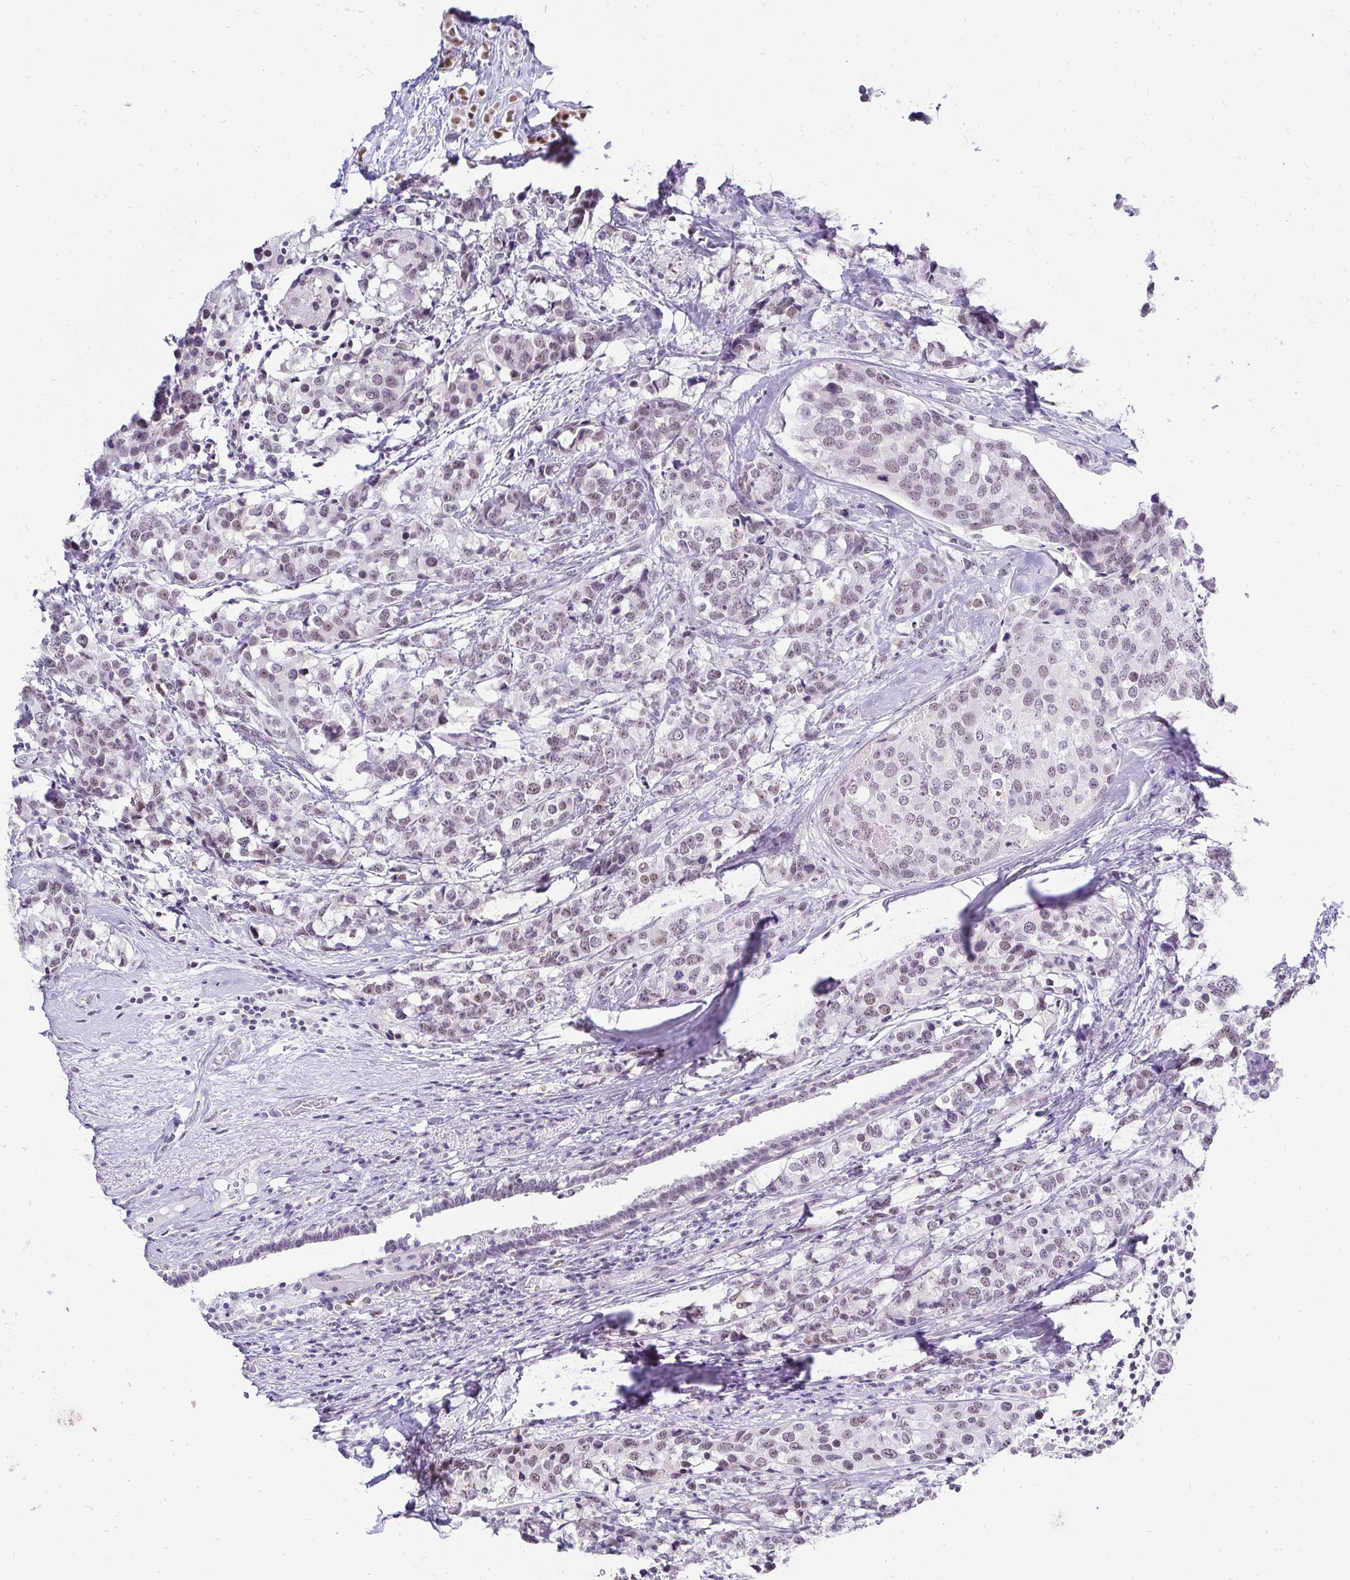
{"staining": {"intensity": "weak", "quantity": "25%-75%", "location": "nuclear"}, "tissue": "breast cancer", "cell_type": "Tumor cells", "image_type": "cancer", "snomed": [{"axis": "morphology", "description": "Lobular carcinoma"}, {"axis": "topography", "description": "Breast"}], "caption": "DAB immunohistochemical staining of breast cancer (lobular carcinoma) reveals weak nuclear protein expression in about 25%-75% of tumor cells.", "gene": "ZNF860", "patient": {"sex": "female", "age": 59}}